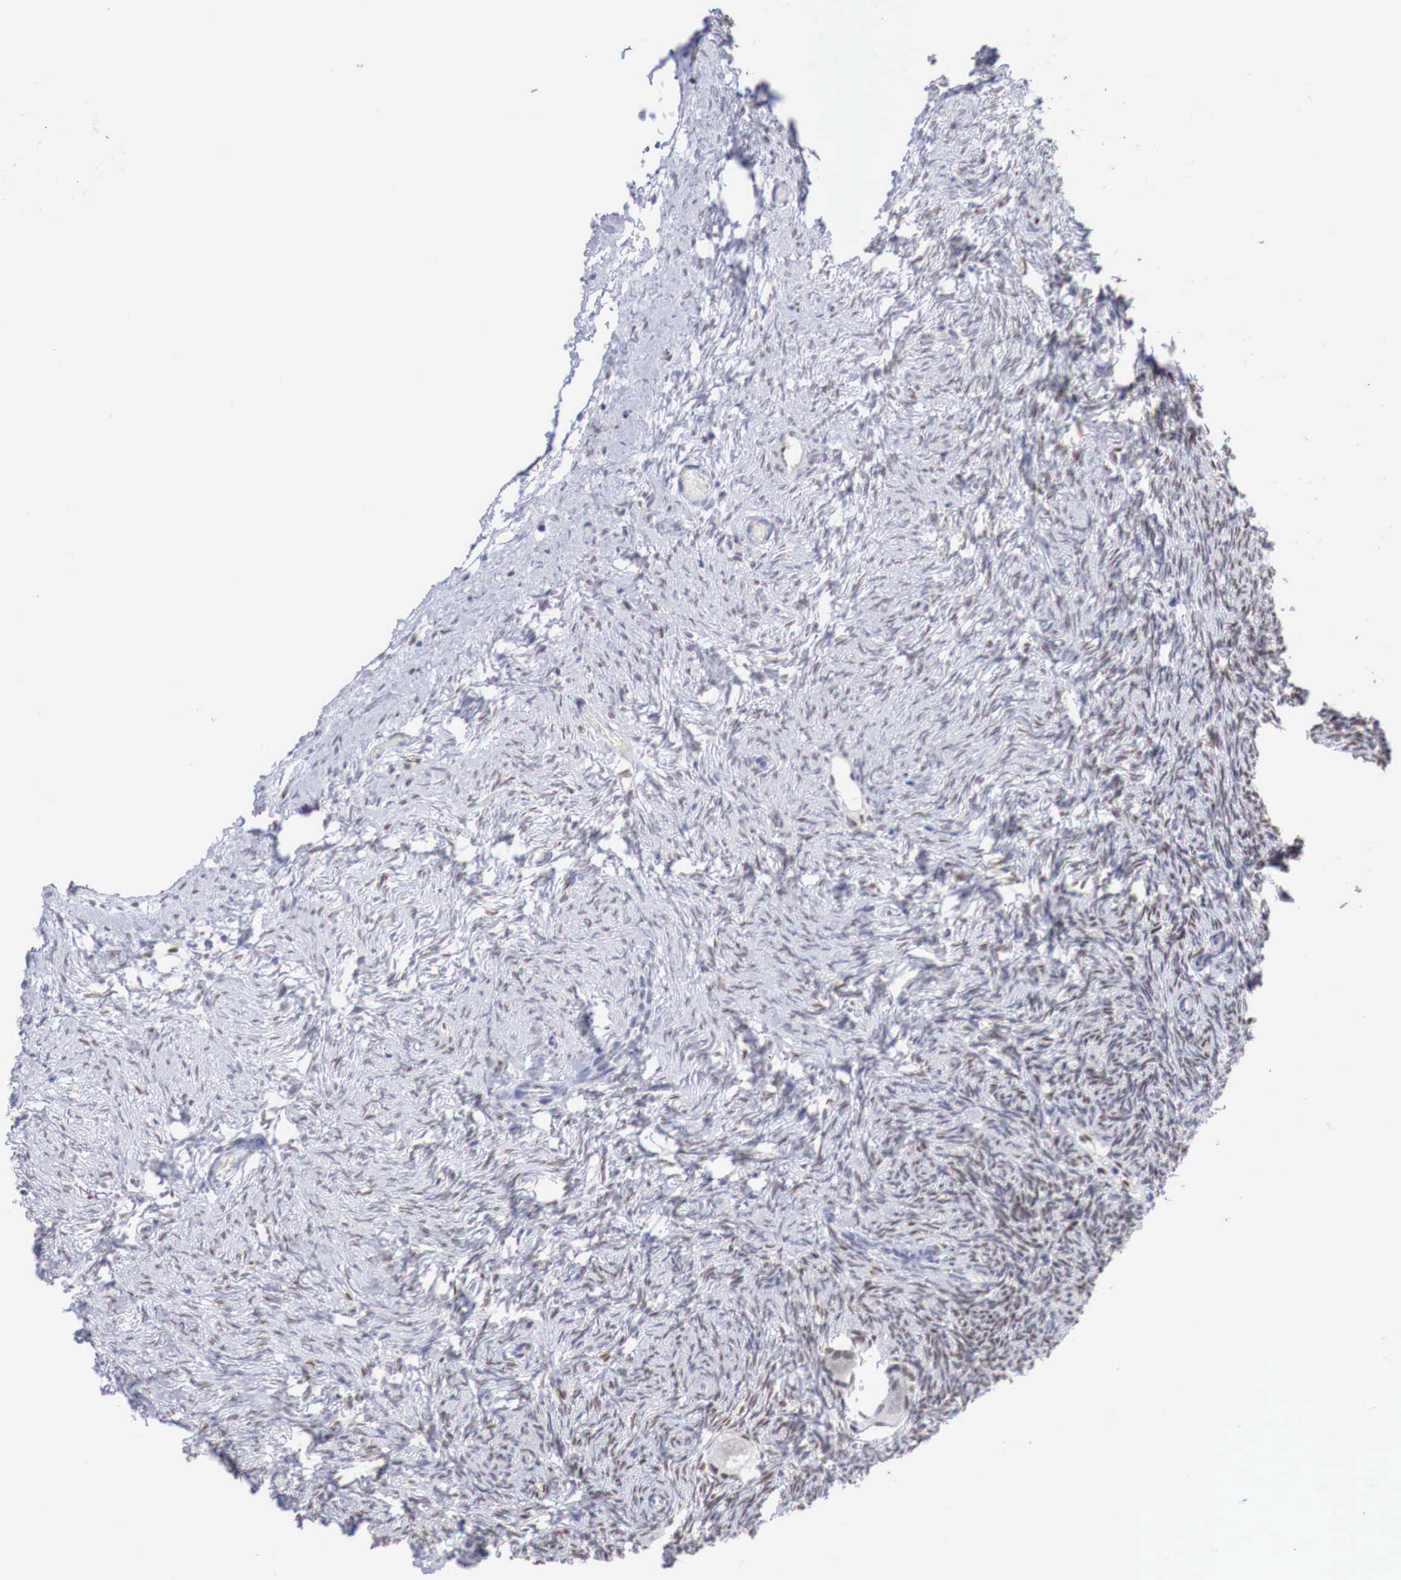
{"staining": {"intensity": "moderate", "quantity": ">75%", "location": "nuclear"}, "tissue": "ovary", "cell_type": "Ovarian stroma cells", "image_type": "normal", "snomed": [{"axis": "morphology", "description": "Normal tissue, NOS"}, {"axis": "topography", "description": "Ovary"}], "caption": "A brown stain labels moderate nuclear positivity of a protein in ovarian stroma cells of unremarkable human ovary.", "gene": "FOXP2", "patient": {"sex": "female", "age": 32}}